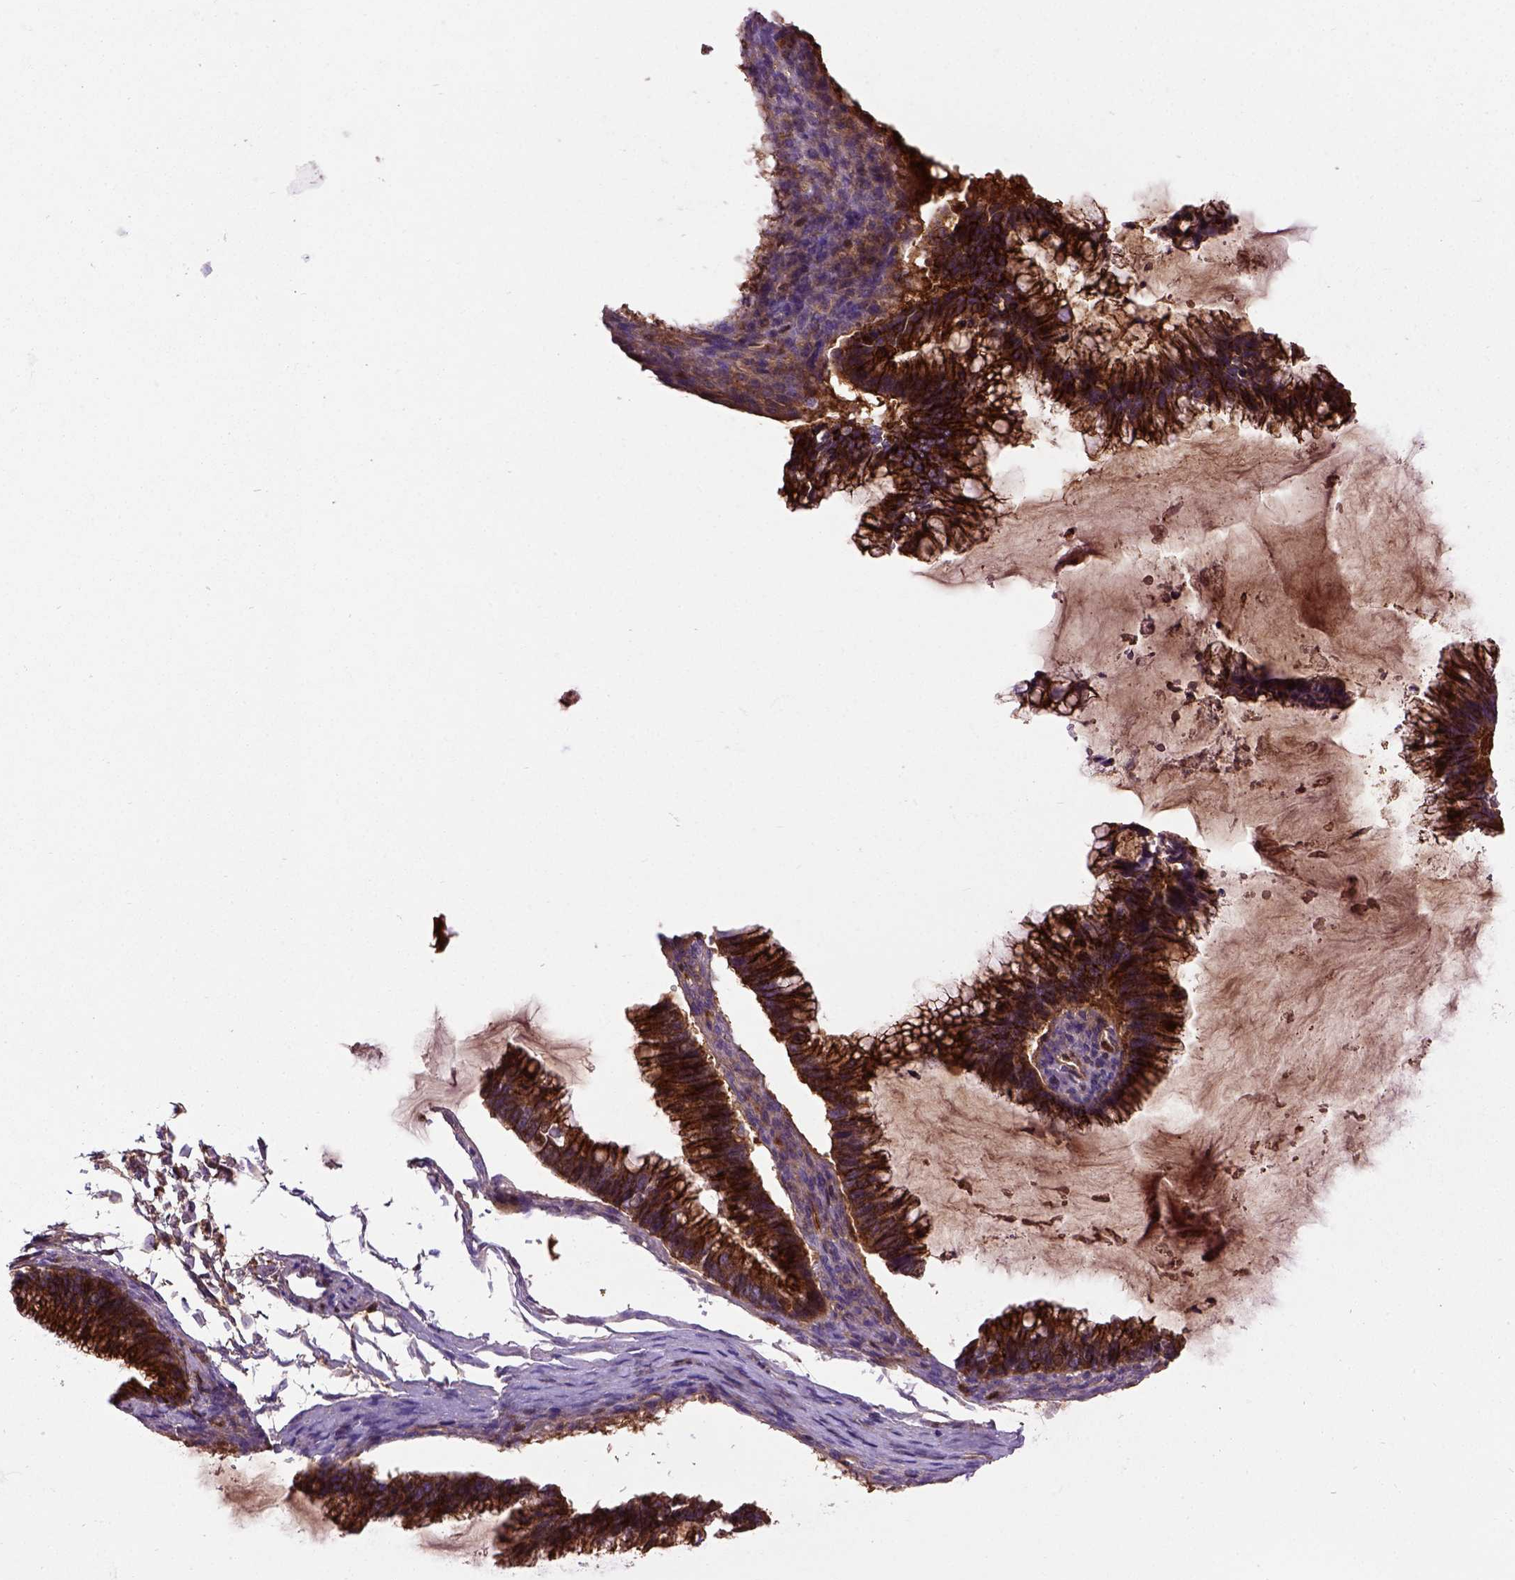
{"staining": {"intensity": "strong", "quantity": ">75%", "location": "cytoplasmic/membranous"}, "tissue": "ovarian cancer", "cell_type": "Tumor cells", "image_type": "cancer", "snomed": [{"axis": "morphology", "description": "Cystadenocarcinoma, mucinous, NOS"}, {"axis": "topography", "description": "Ovary"}], "caption": "Mucinous cystadenocarcinoma (ovarian) stained with a brown dye displays strong cytoplasmic/membranous positive expression in about >75% of tumor cells.", "gene": "CDH1", "patient": {"sex": "female", "age": 38}}